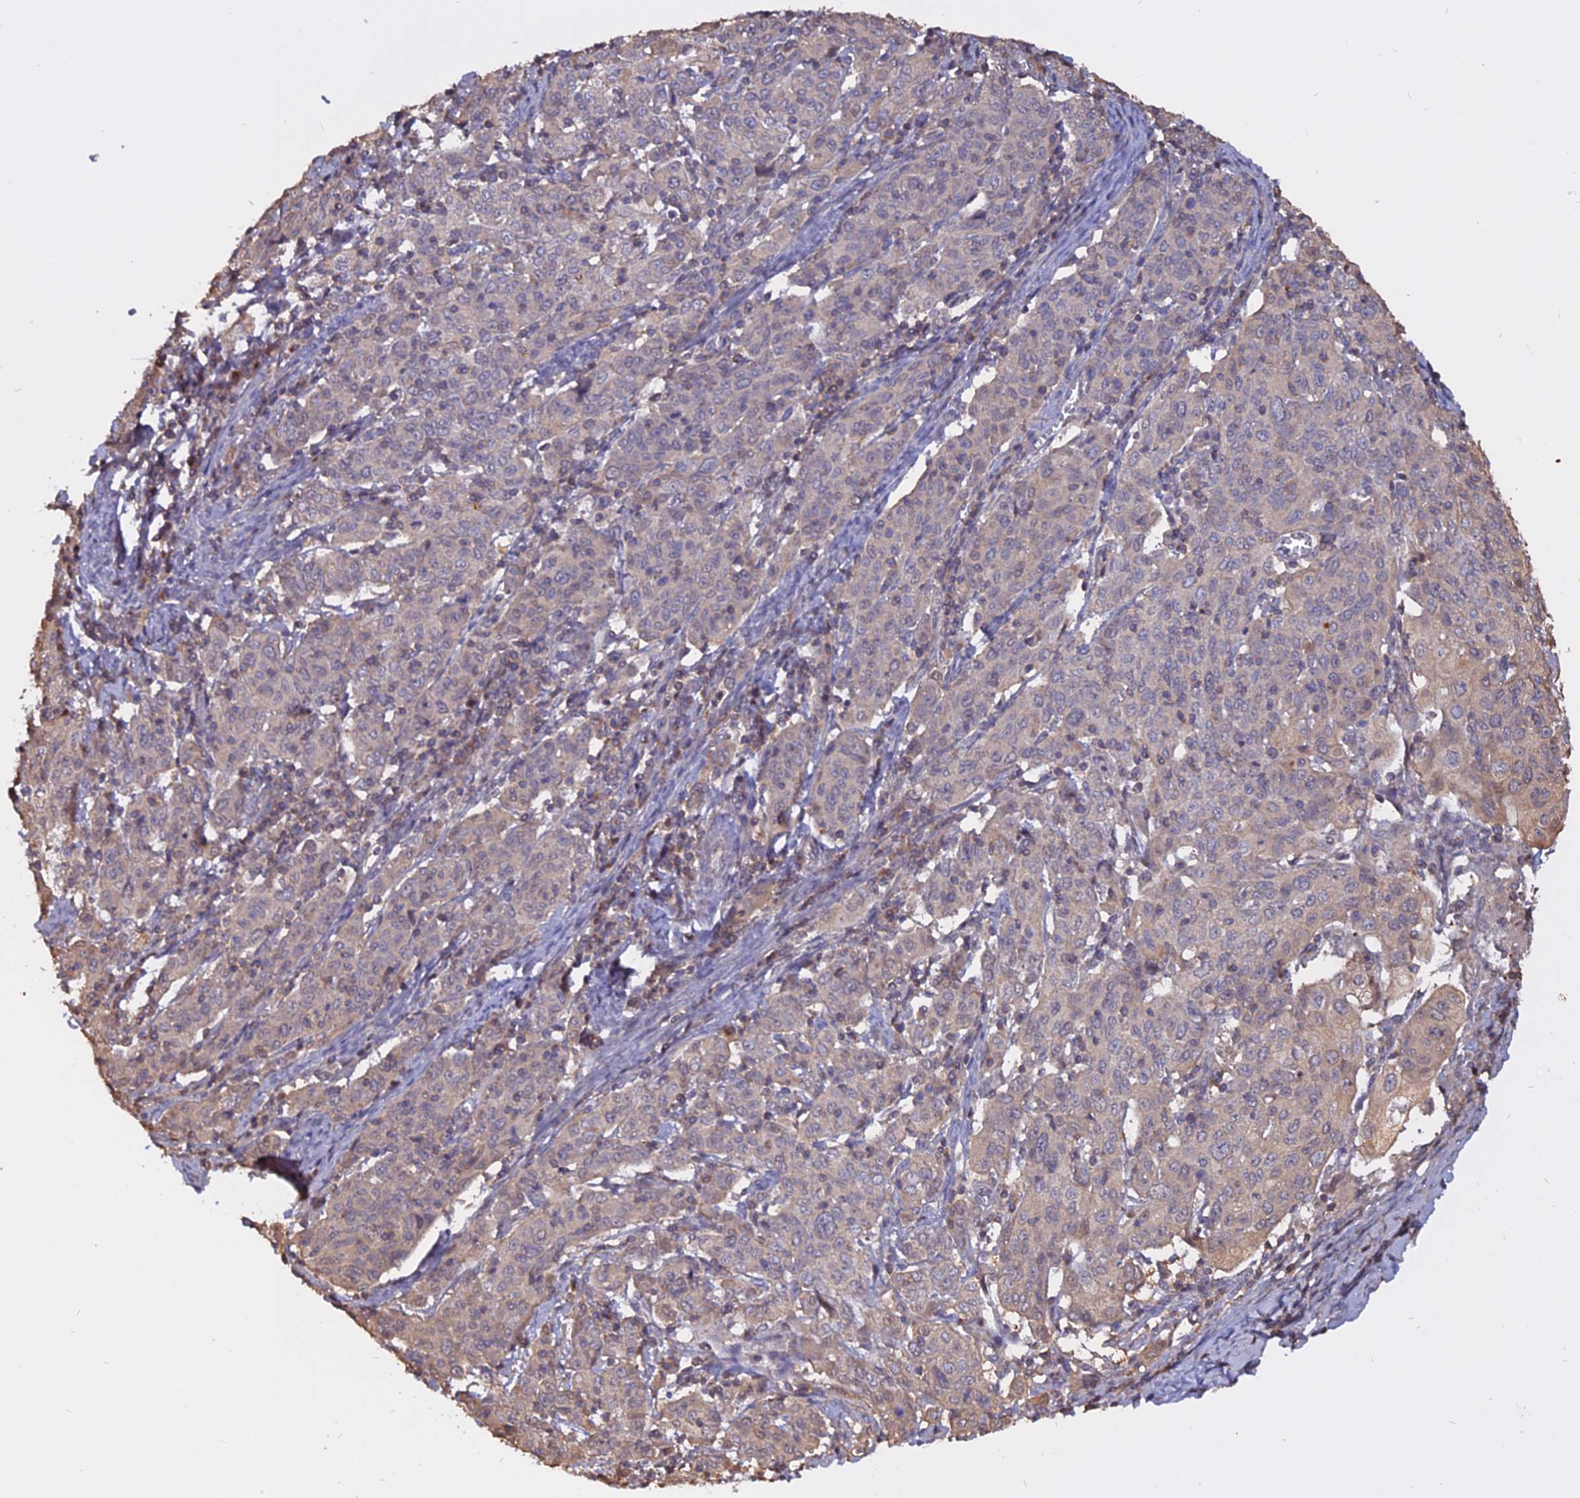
{"staining": {"intensity": "weak", "quantity": "<25%", "location": "cytoplasmic/membranous"}, "tissue": "cervical cancer", "cell_type": "Tumor cells", "image_type": "cancer", "snomed": [{"axis": "morphology", "description": "Squamous cell carcinoma, NOS"}, {"axis": "topography", "description": "Cervix"}], "caption": "There is no significant positivity in tumor cells of cervical cancer.", "gene": "CARMIL2", "patient": {"sex": "female", "age": 67}}